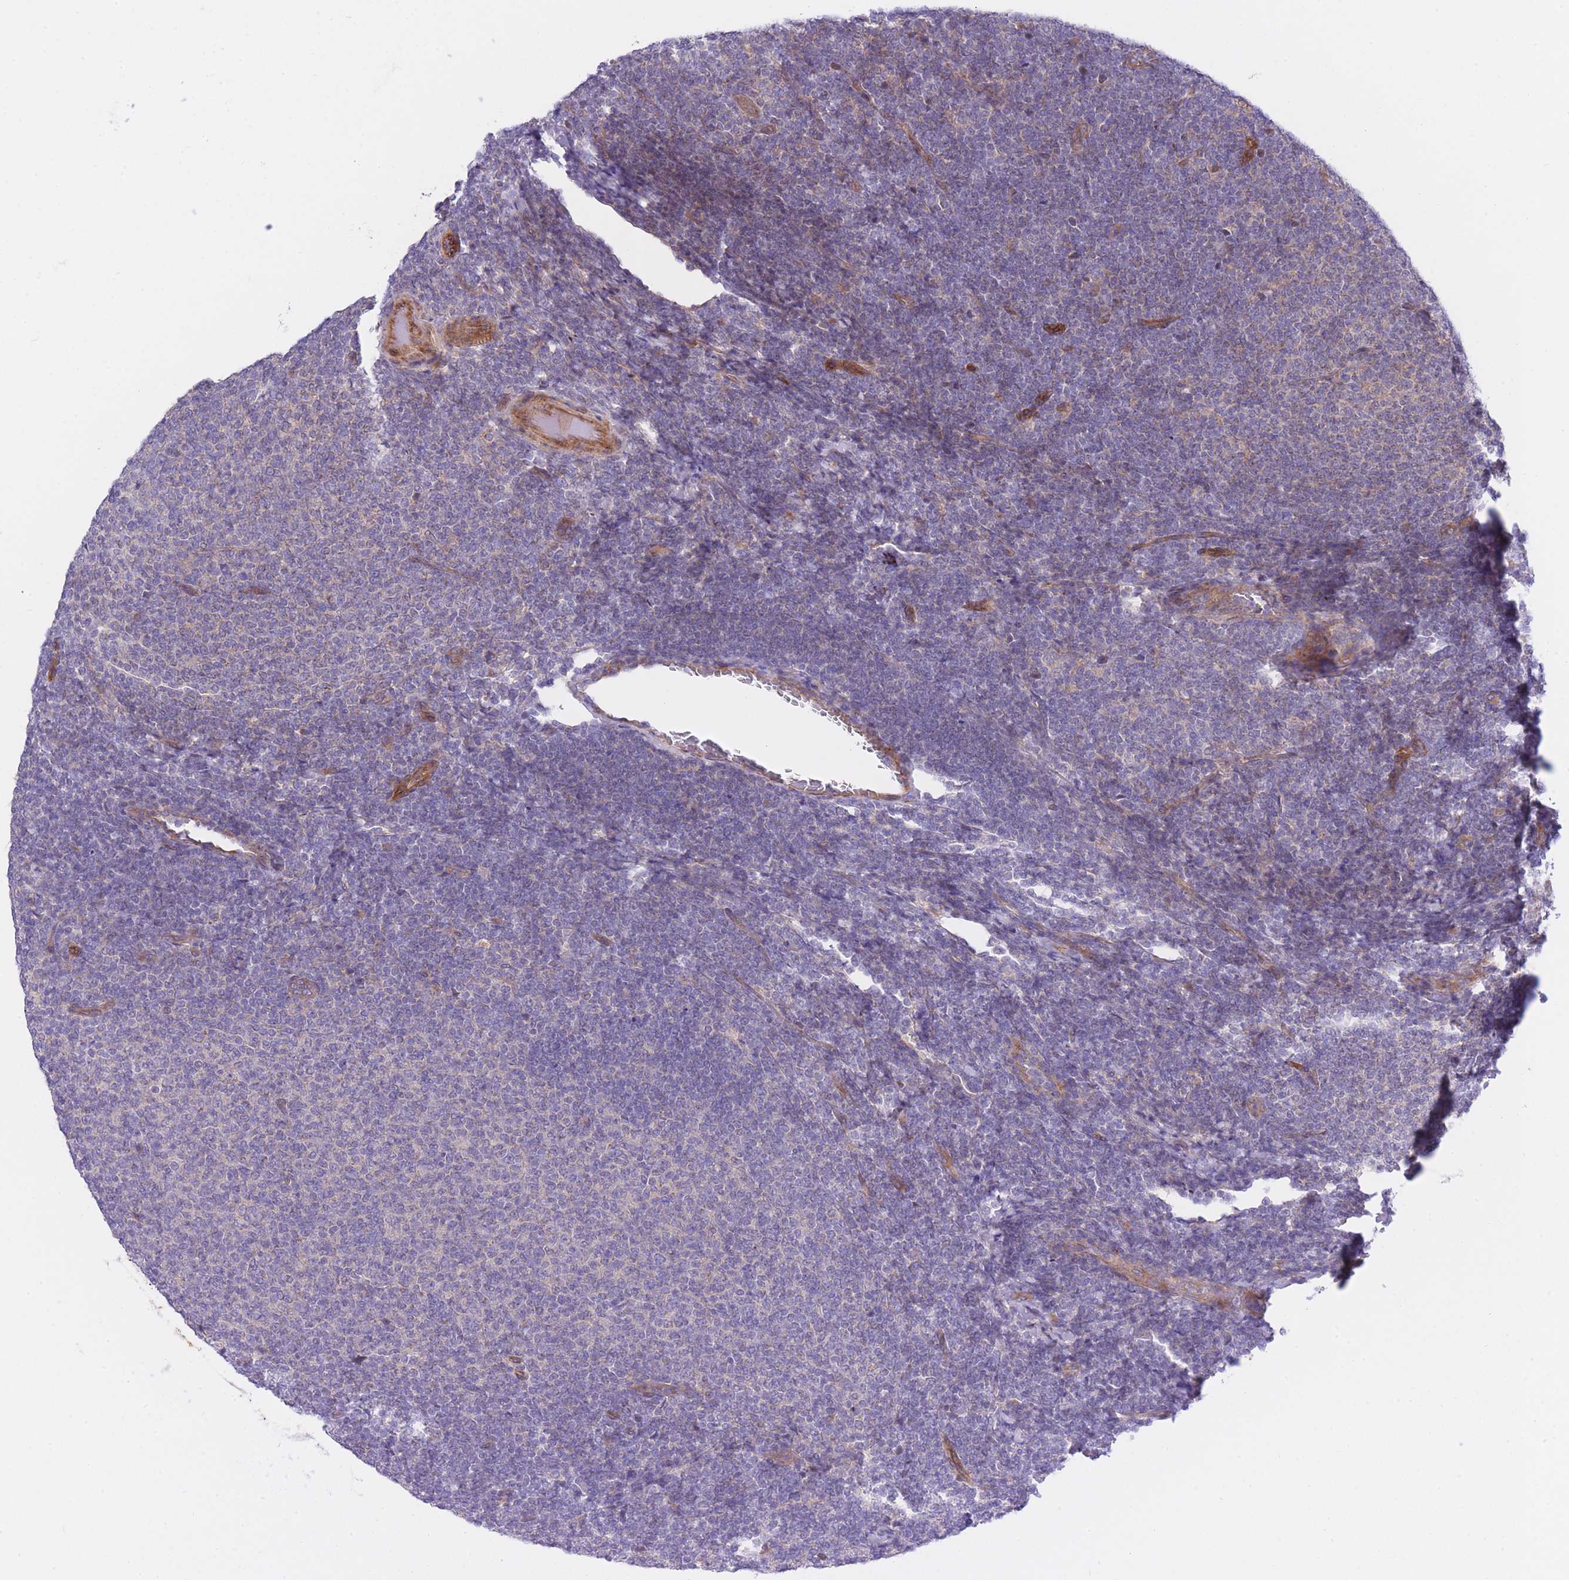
{"staining": {"intensity": "negative", "quantity": "none", "location": "none"}, "tissue": "lymphoma", "cell_type": "Tumor cells", "image_type": "cancer", "snomed": [{"axis": "morphology", "description": "Malignant lymphoma, non-Hodgkin's type, Low grade"}, {"axis": "topography", "description": "Lymph node"}], "caption": "Tumor cells show no significant positivity in lymphoma.", "gene": "CHAC1", "patient": {"sex": "male", "age": 66}}